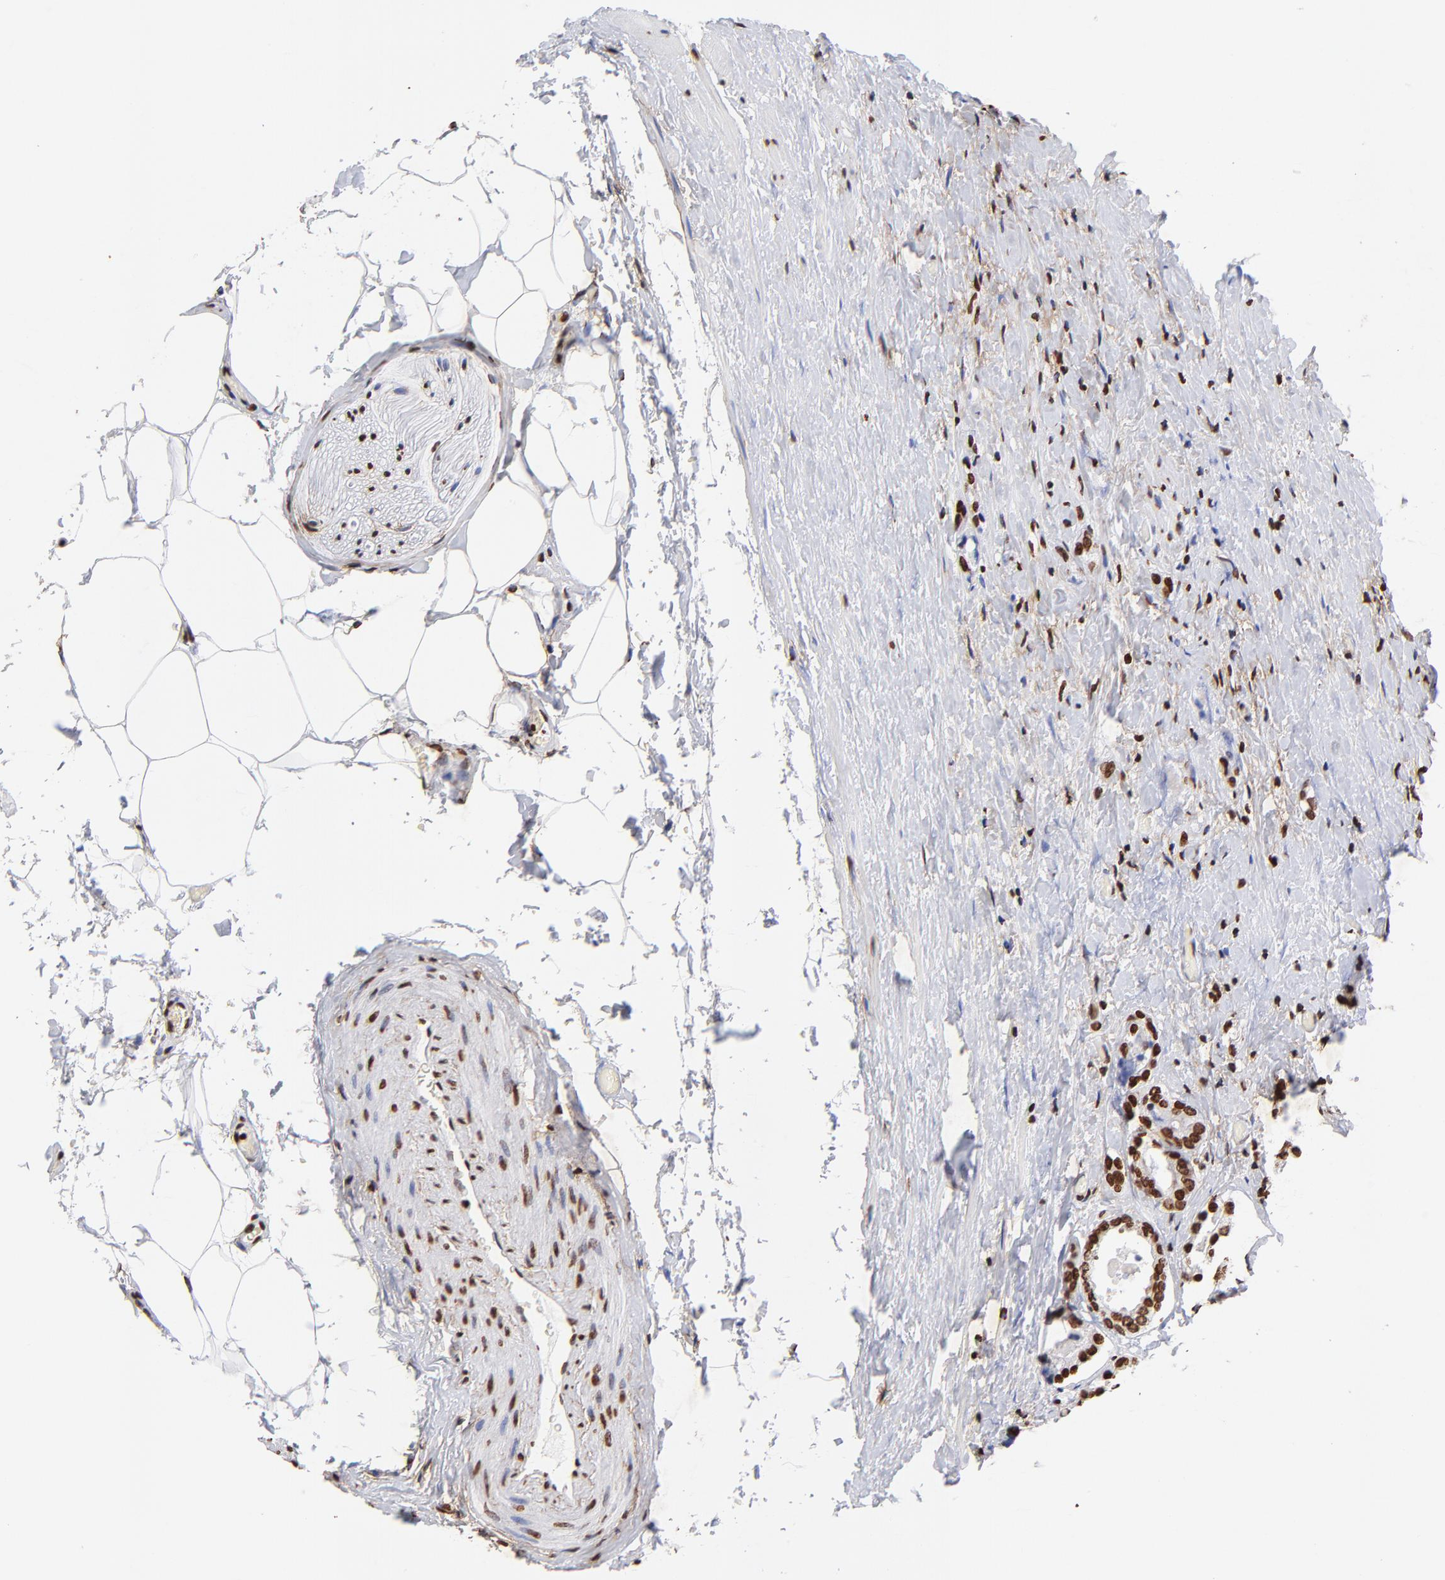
{"staining": {"intensity": "strong", "quantity": ">75%", "location": "nuclear"}, "tissue": "prostate cancer", "cell_type": "Tumor cells", "image_type": "cancer", "snomed": [{"axis": "morphology", "description": "Adenocarcinoma, Medium grade"}, {"axis": "topography", "description": "Prostate"}], "caption": "DAB (3,3'-diaminobenzidine) immunohistochemical staining of medium-grade adenocarcinoma (prostate) shows strong nuclear protein staining in approximately >75% of tumor cells. The protein of interest is shown in brown color, while the nuclei are stained blue.", "gene": "FBH1", "patient": {"sex": "male", "age": 59}}